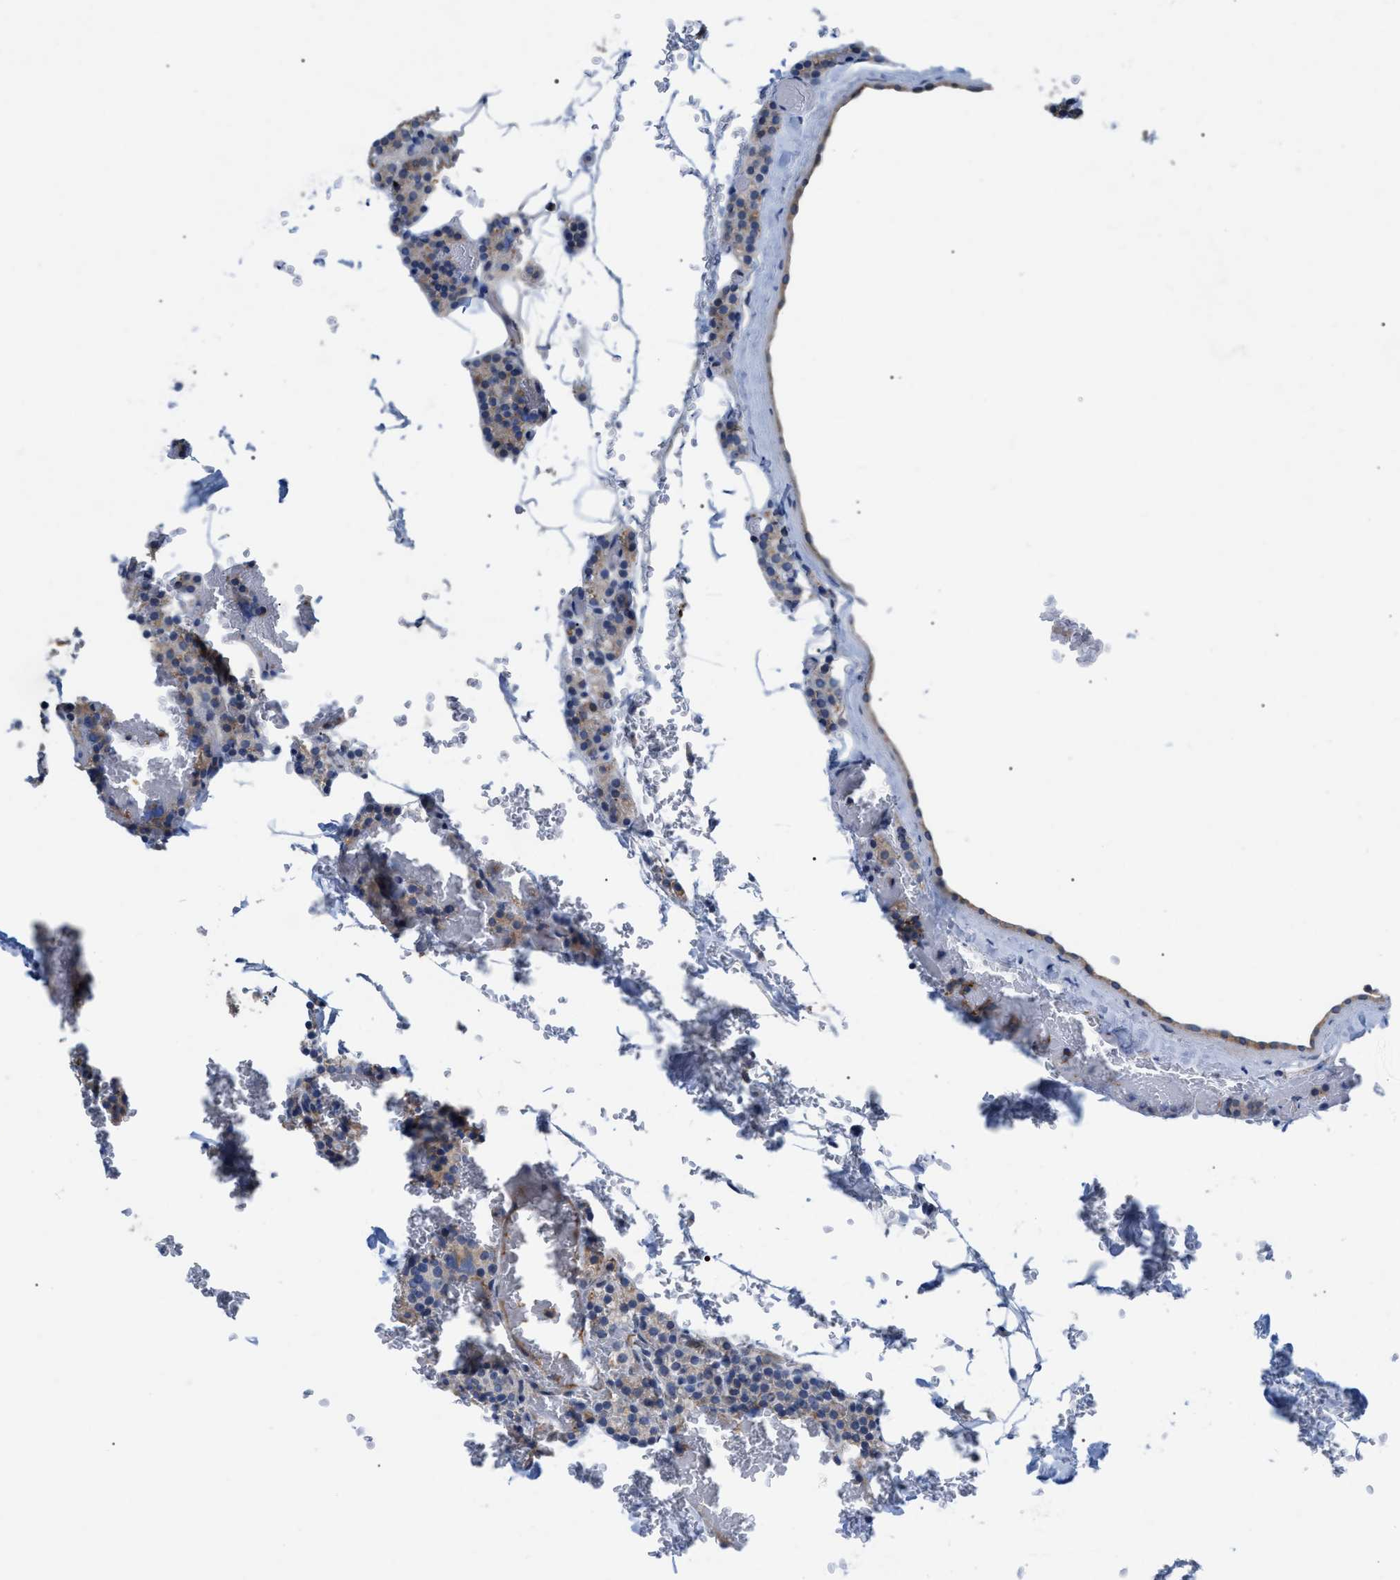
{"staining": {"intensity": "weak", "quantity": ">75%", "location": "cytoplasmic/membranous"}, "tissue": "parathyroid gland", "cell_type": "Glandular cells", "image_type": "normal", "snomed": [{"axis": "morphology", "description": "Normal tissue, NOS"}, {"axis": "morphology", "description": "Inflammation chronic"}, {"axis": "morphology", "description": "Goiter, colloid"}, {"axis": "topography", "description": "Thyroid gland"}, {"axis": "topography", "description": "Parathyroid gland"}], "caption": "This micrograph displays immunohistochemistry staining of benign parathyroid gland, with low weak cytoplasmic/membranous staining in approximately >75% of glandular cells.", "gene": "FAM171A2", "patient": {"sex": "male", "age": 65}}